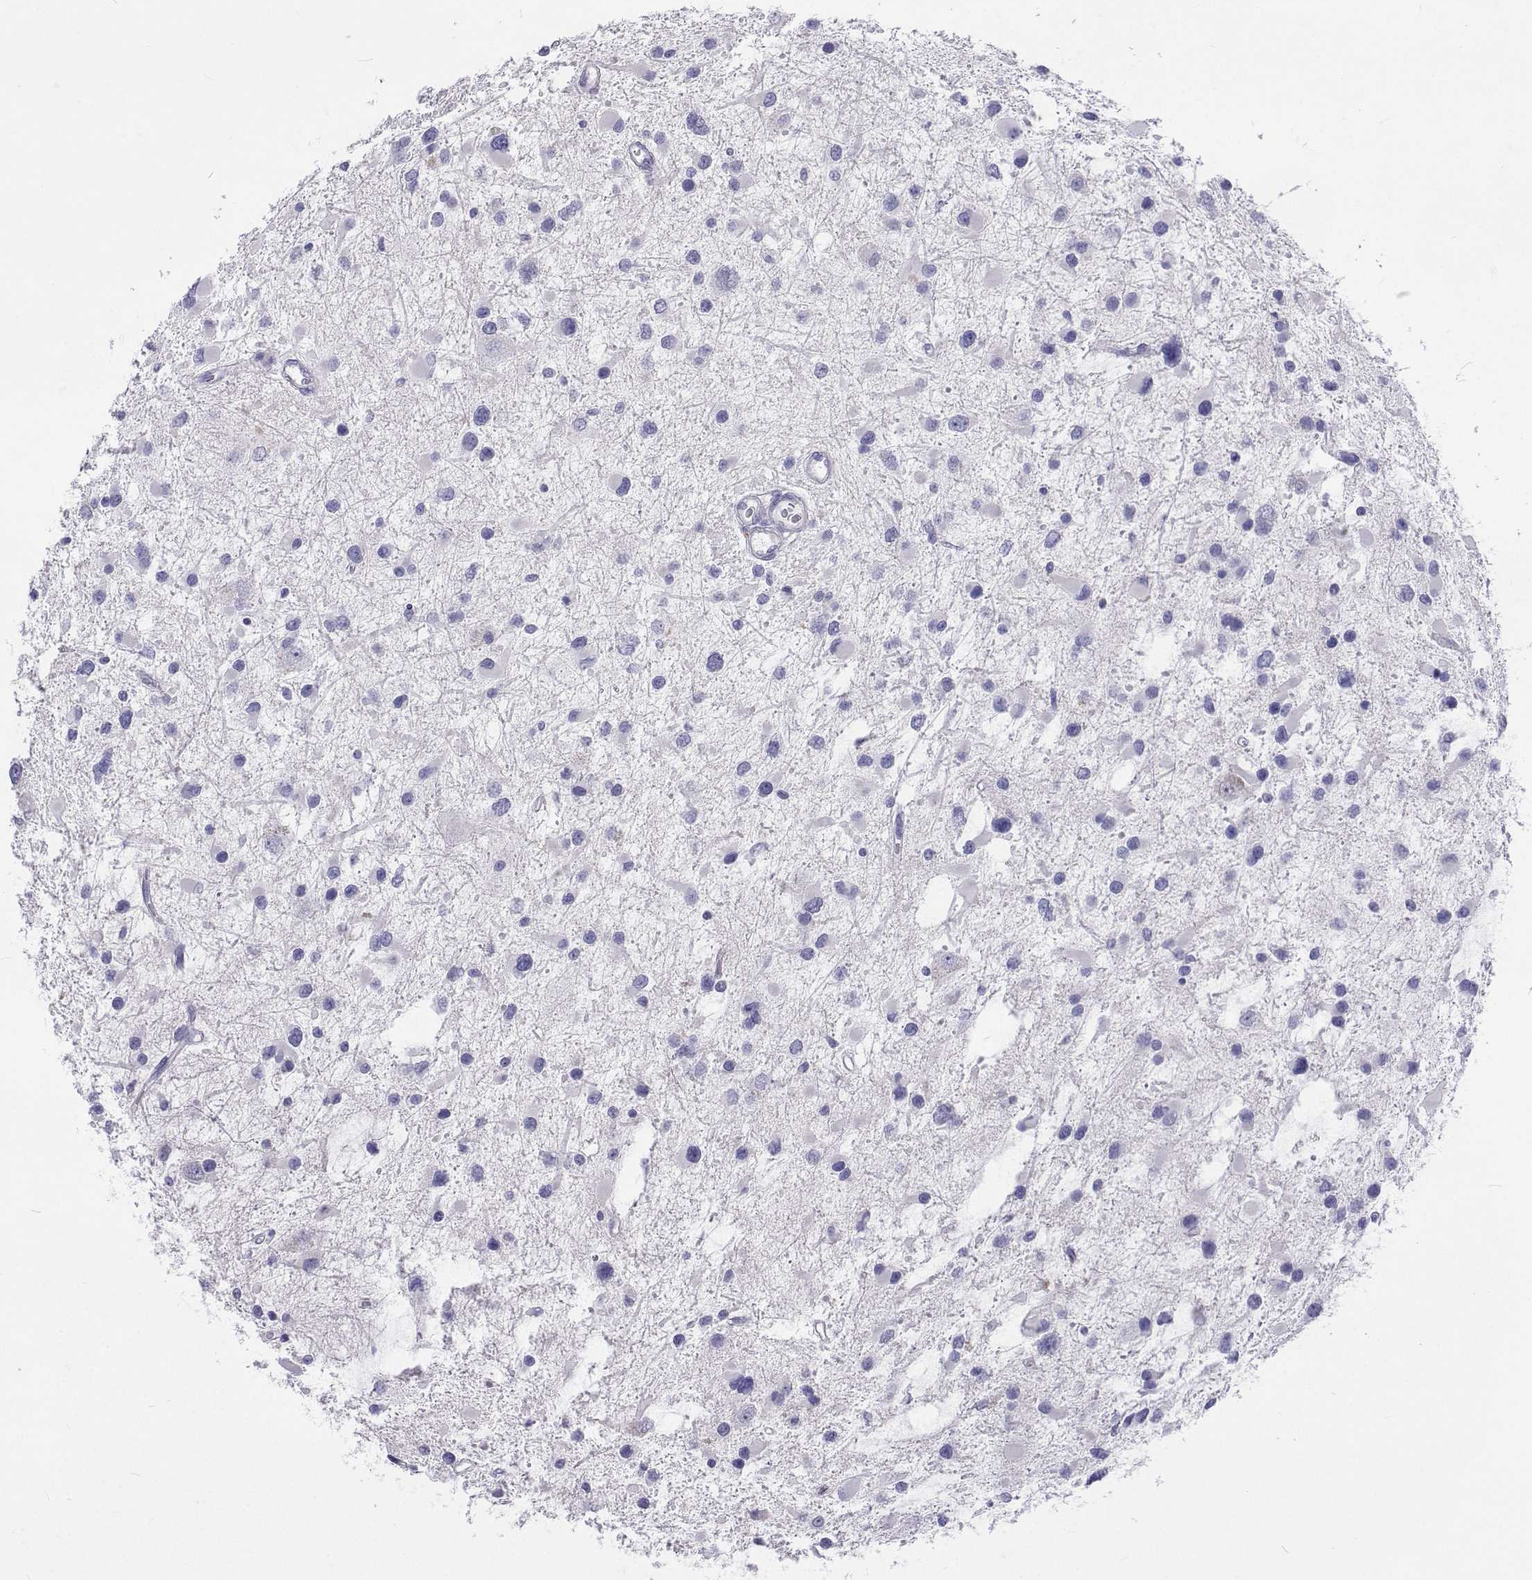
{"staining": {"intensity": "negative", "quantity": "none", "location": "none"}, "tissue": "glioma", "cell_type": "Tumor cells", "image_type": "cancer", "snomed": [{"axis": "morphology", "description": "Glioma, malignant, Low grade"}, {"axis": "topography", "description": "Brain"}], "caption": "Malignant glioma (low-grade) stained for a protein using immunohistochemistry exhibits no expression tumor cells.", "gene": "UMODL1", "patient": {"sex": "female", "age": 32}}